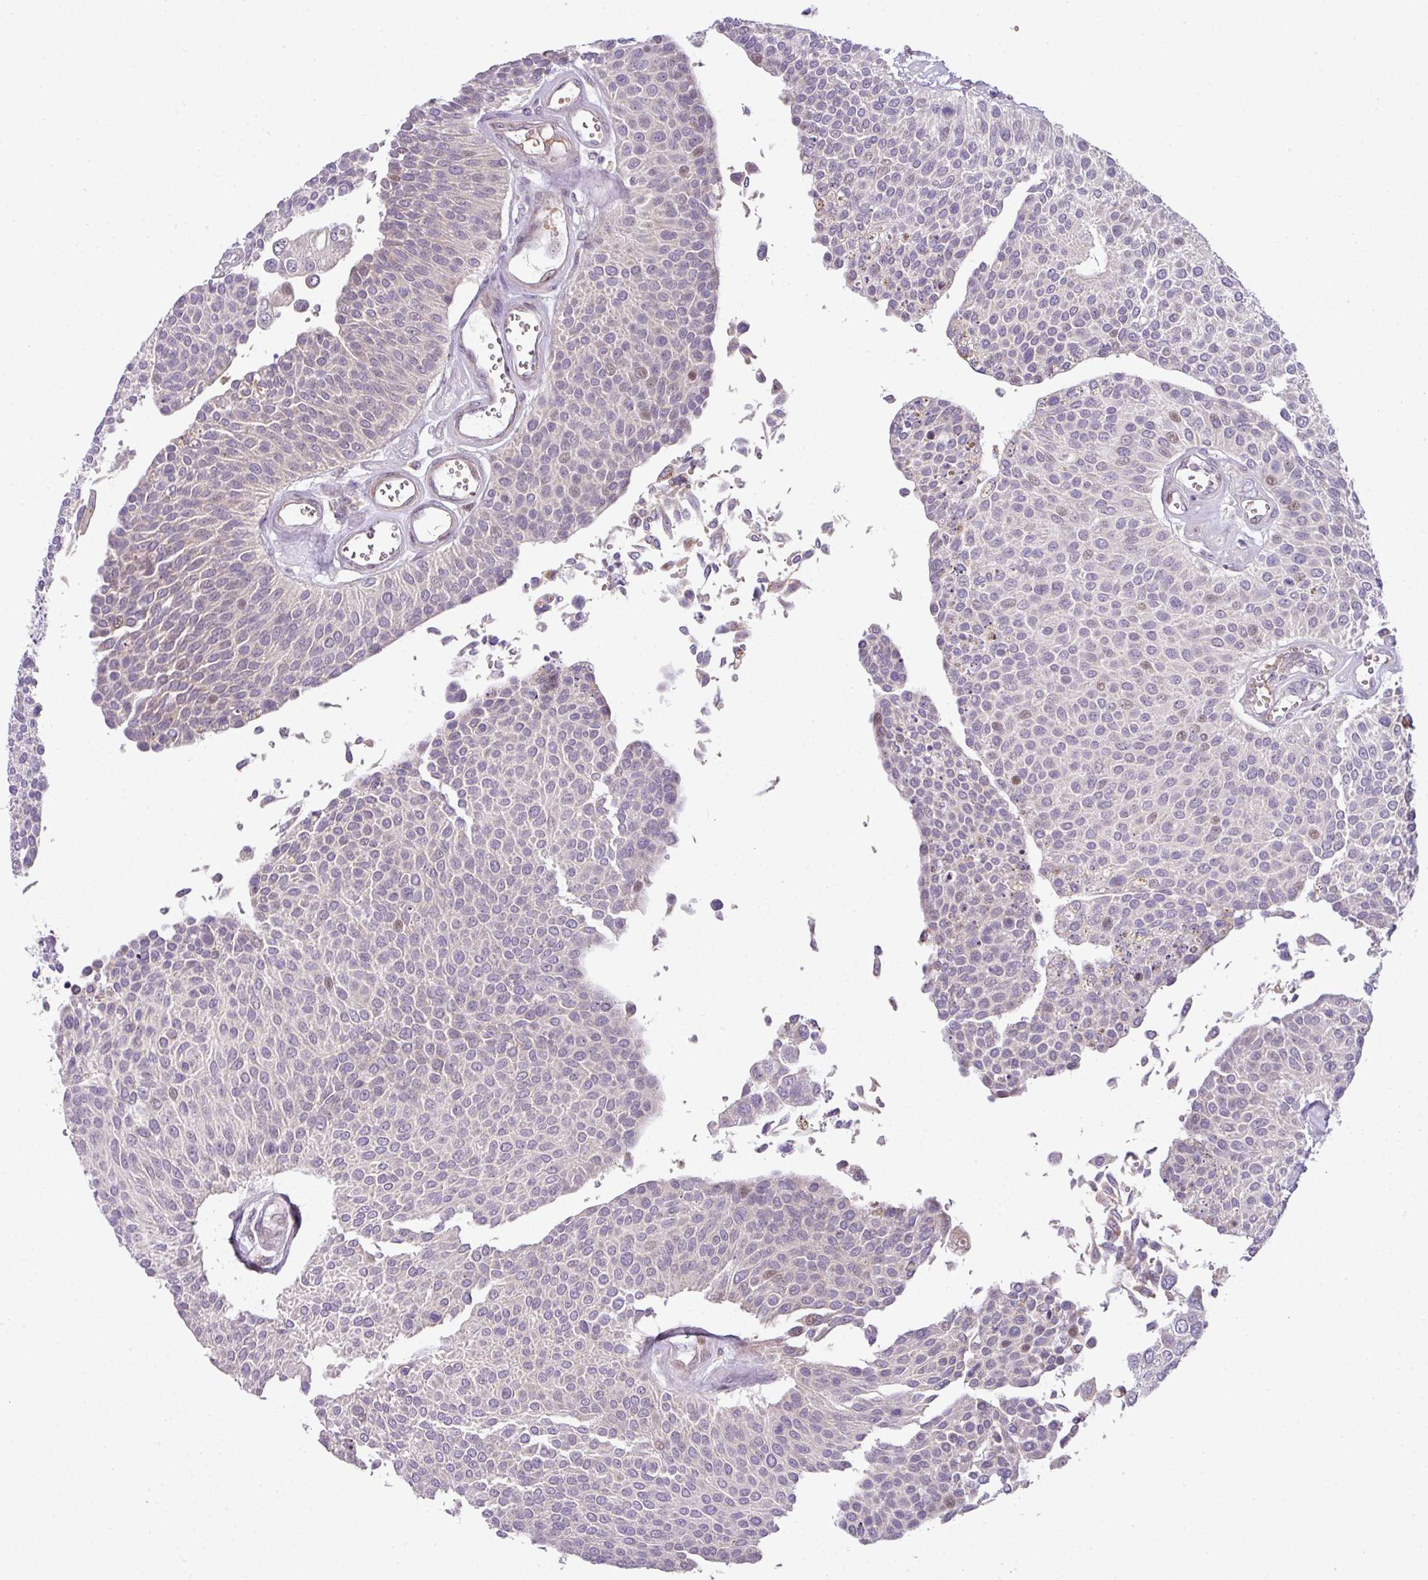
{"staining": {"intensity": "weak", "quantity": "<25%", "location": "nuclear"}, "tissue": "urothelial cancer", "cell_type": "Tumor cells", "image_type": "cancer", "snomed": [{"axis": "morphology", "description": "Urothelial carcinoma, NOS"}, {"axis": "topography", "description": "Urinary bladder"}], "caption": "This is an immunohistochemistry (IHC) micrograph of human transitional cell carcinoma. There is no expression in tumor cells.", "gene": "STAT5A", "patient": {"sex": "male", "age": 55}}